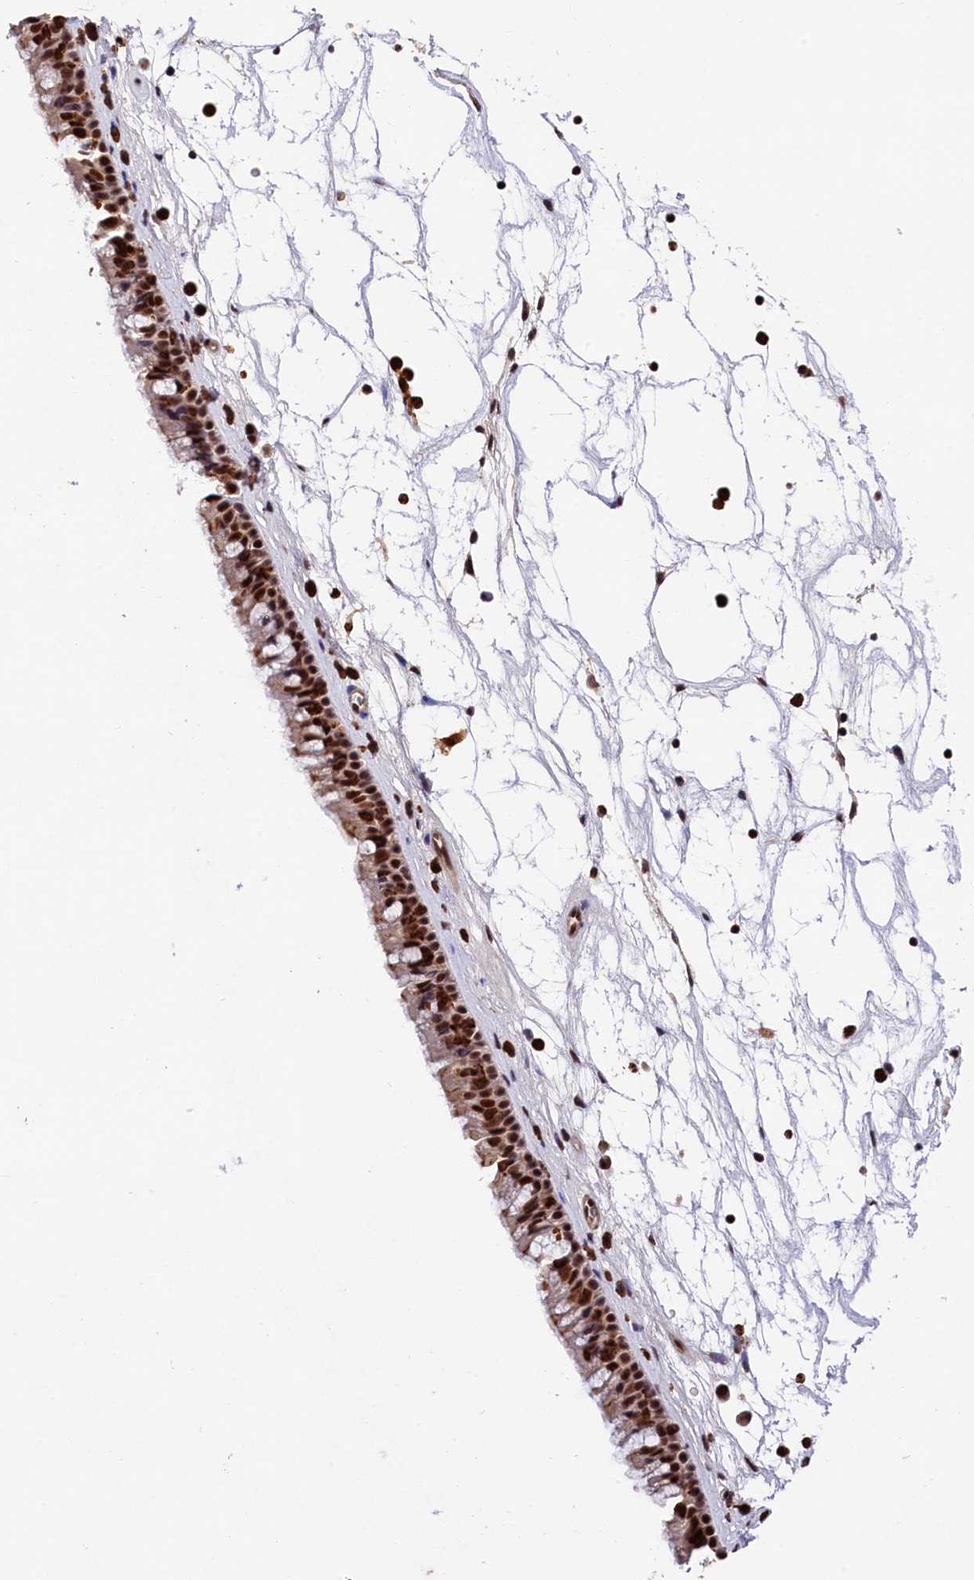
{"staining": {"intensity": "strong", "quantity": ">75%", "location": "nuclear"}, "tissue": "nasopharynx", "cell_type": "Respiratory epithelial cells", "image_type": "normal", "snomed": [{"axis": "morphology", "description": "Normal tissue, NOS"}, {"axis": "topography", "description": "Nasopharynx"}], "caption": "A high-resolution image shows IHC staining of normal nasopharynx, which displays strong nuclear staining in about >75% of respiratory epithelial cells.", "gene": "ADIG", "patient": {"sex": "male", "age": 64}}